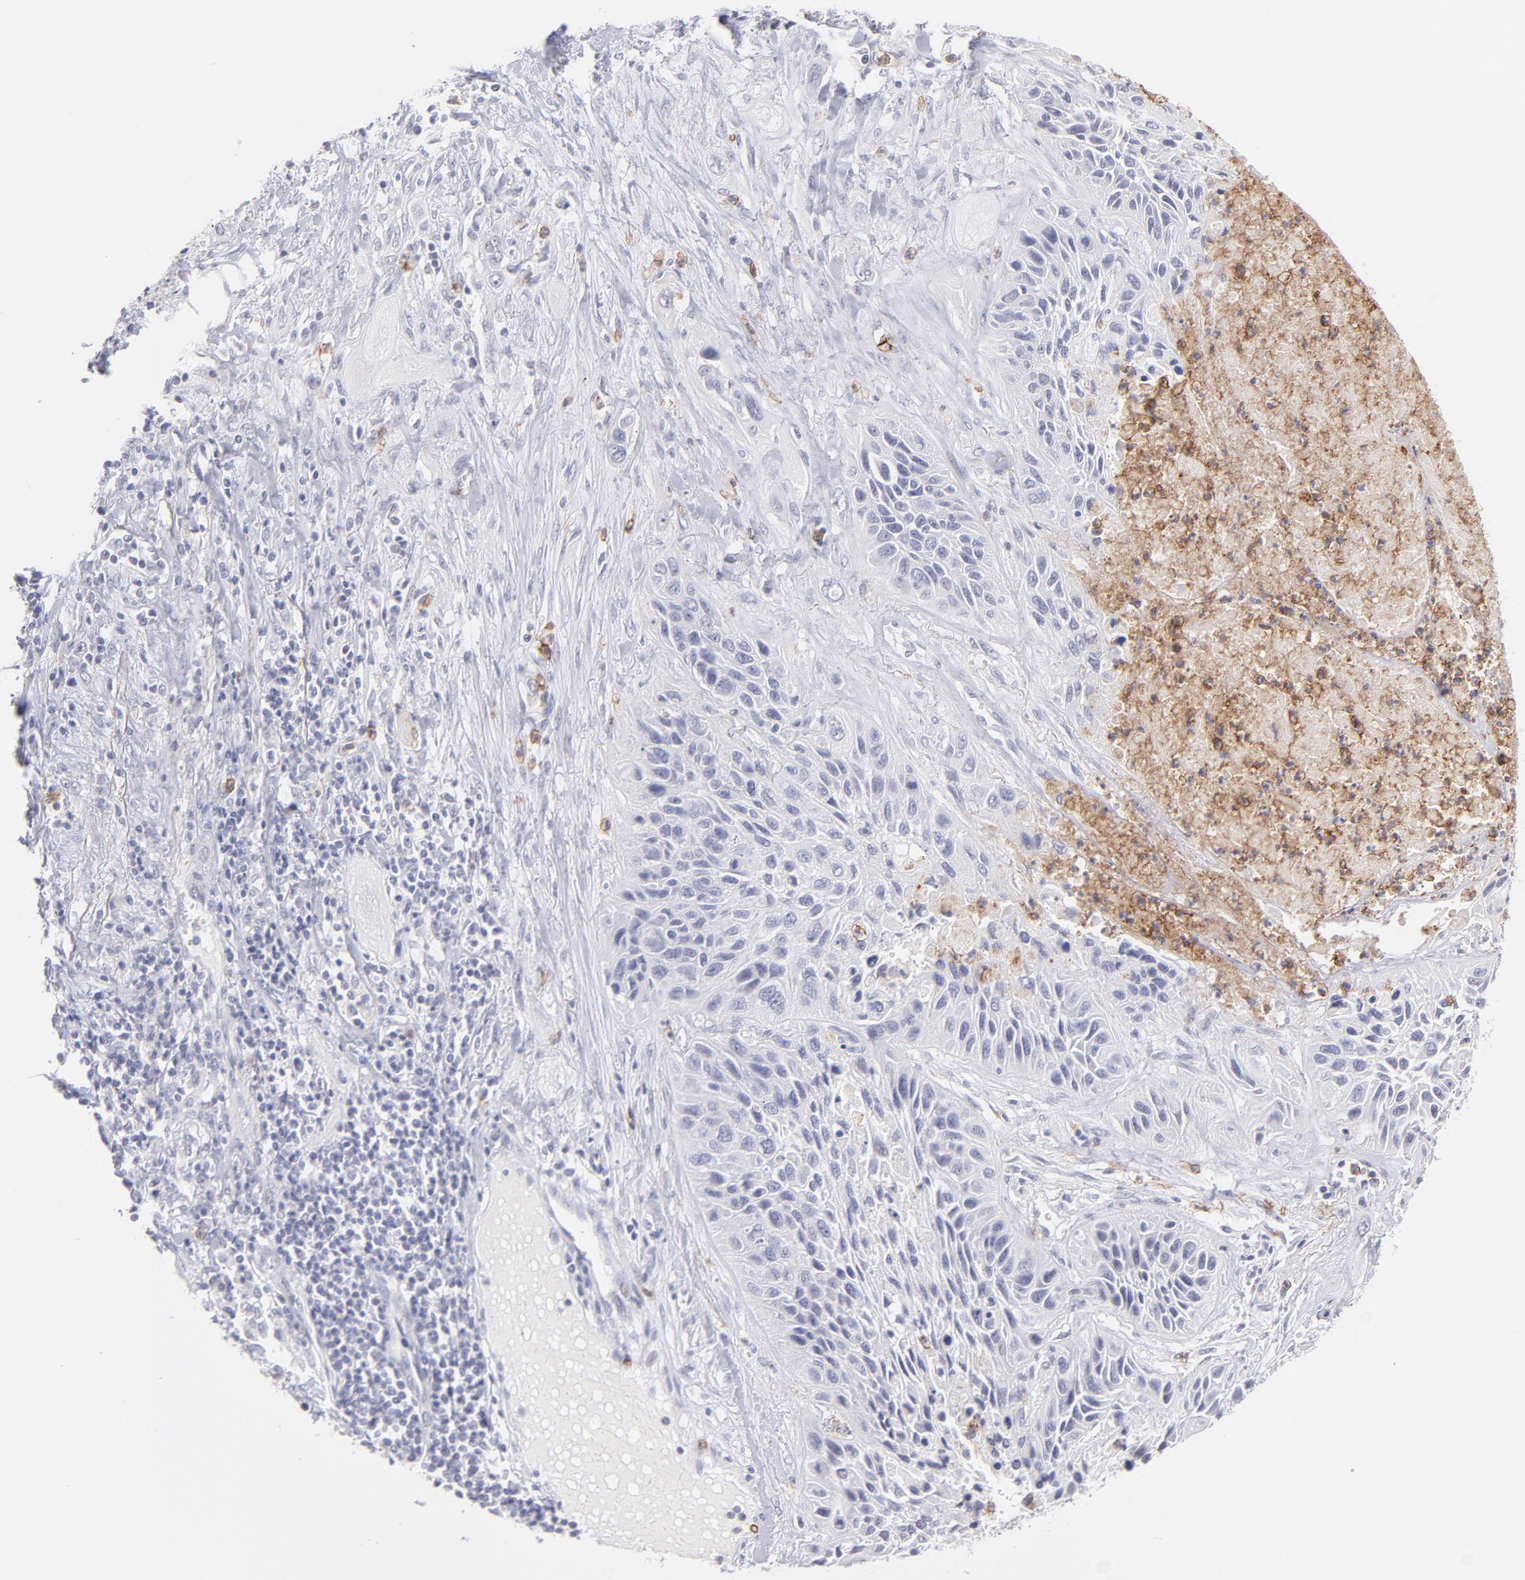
{"staining": {"intensity": "negative", "quantity": "none", "location": "none"}, "tissue": "lung cancer", "cell_type": "Tumor cells", "image_type": "cancer", "snomed": [{"axis": "morphology", "description": "Squamous cell carcinoma, NOS"}, {"axis": "topography", "description": "Lung"}], "caption": "Immunohistochemistry histopathology image of human lung squamous cell carcinoma stained for a protein (brown), which shows no positivity in tumor cells. (IHC, brightfield microscopy, high magnification).", "gene": "LTB4R", "patient": {"sex": "female", "age": 76}}